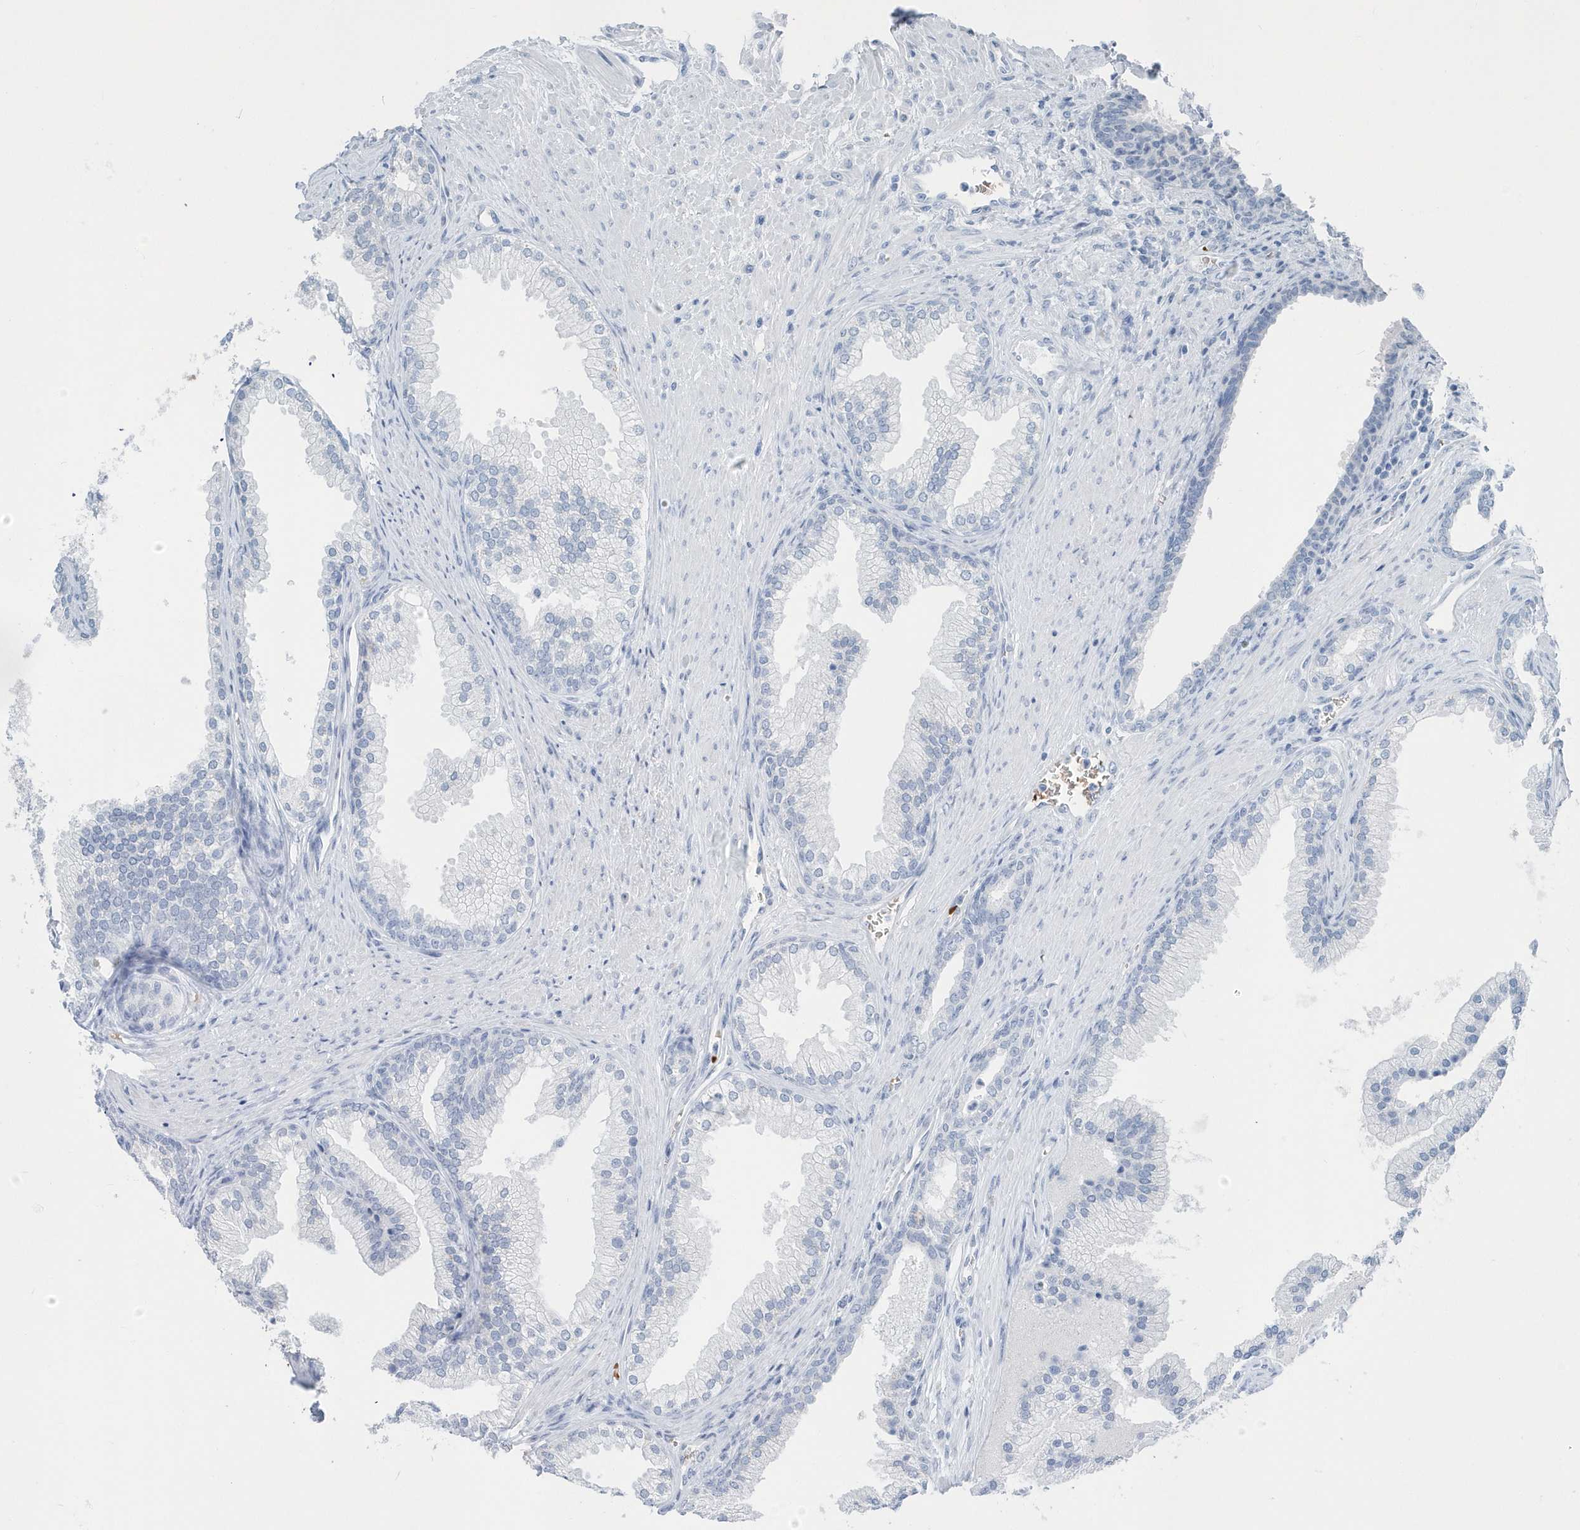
{"staining": {"intensity": "negative", "quantity": "none", "location": "none"}, "tissue": "prostate", "cell_type": "Glandular cells", "image_type": "normal", "snomed": [{"axis": "morphology", "description": "Normal tissue, NOS"}, {"axis": "topography", "description": "Prostate"}], "caption": "IHC photomicrograph of unremarkable human prostate stained for a protein (brown), which shows no staining in glandular cells.", "gene": "HBA2", "patient": {"sex": "male", "age": 76}}